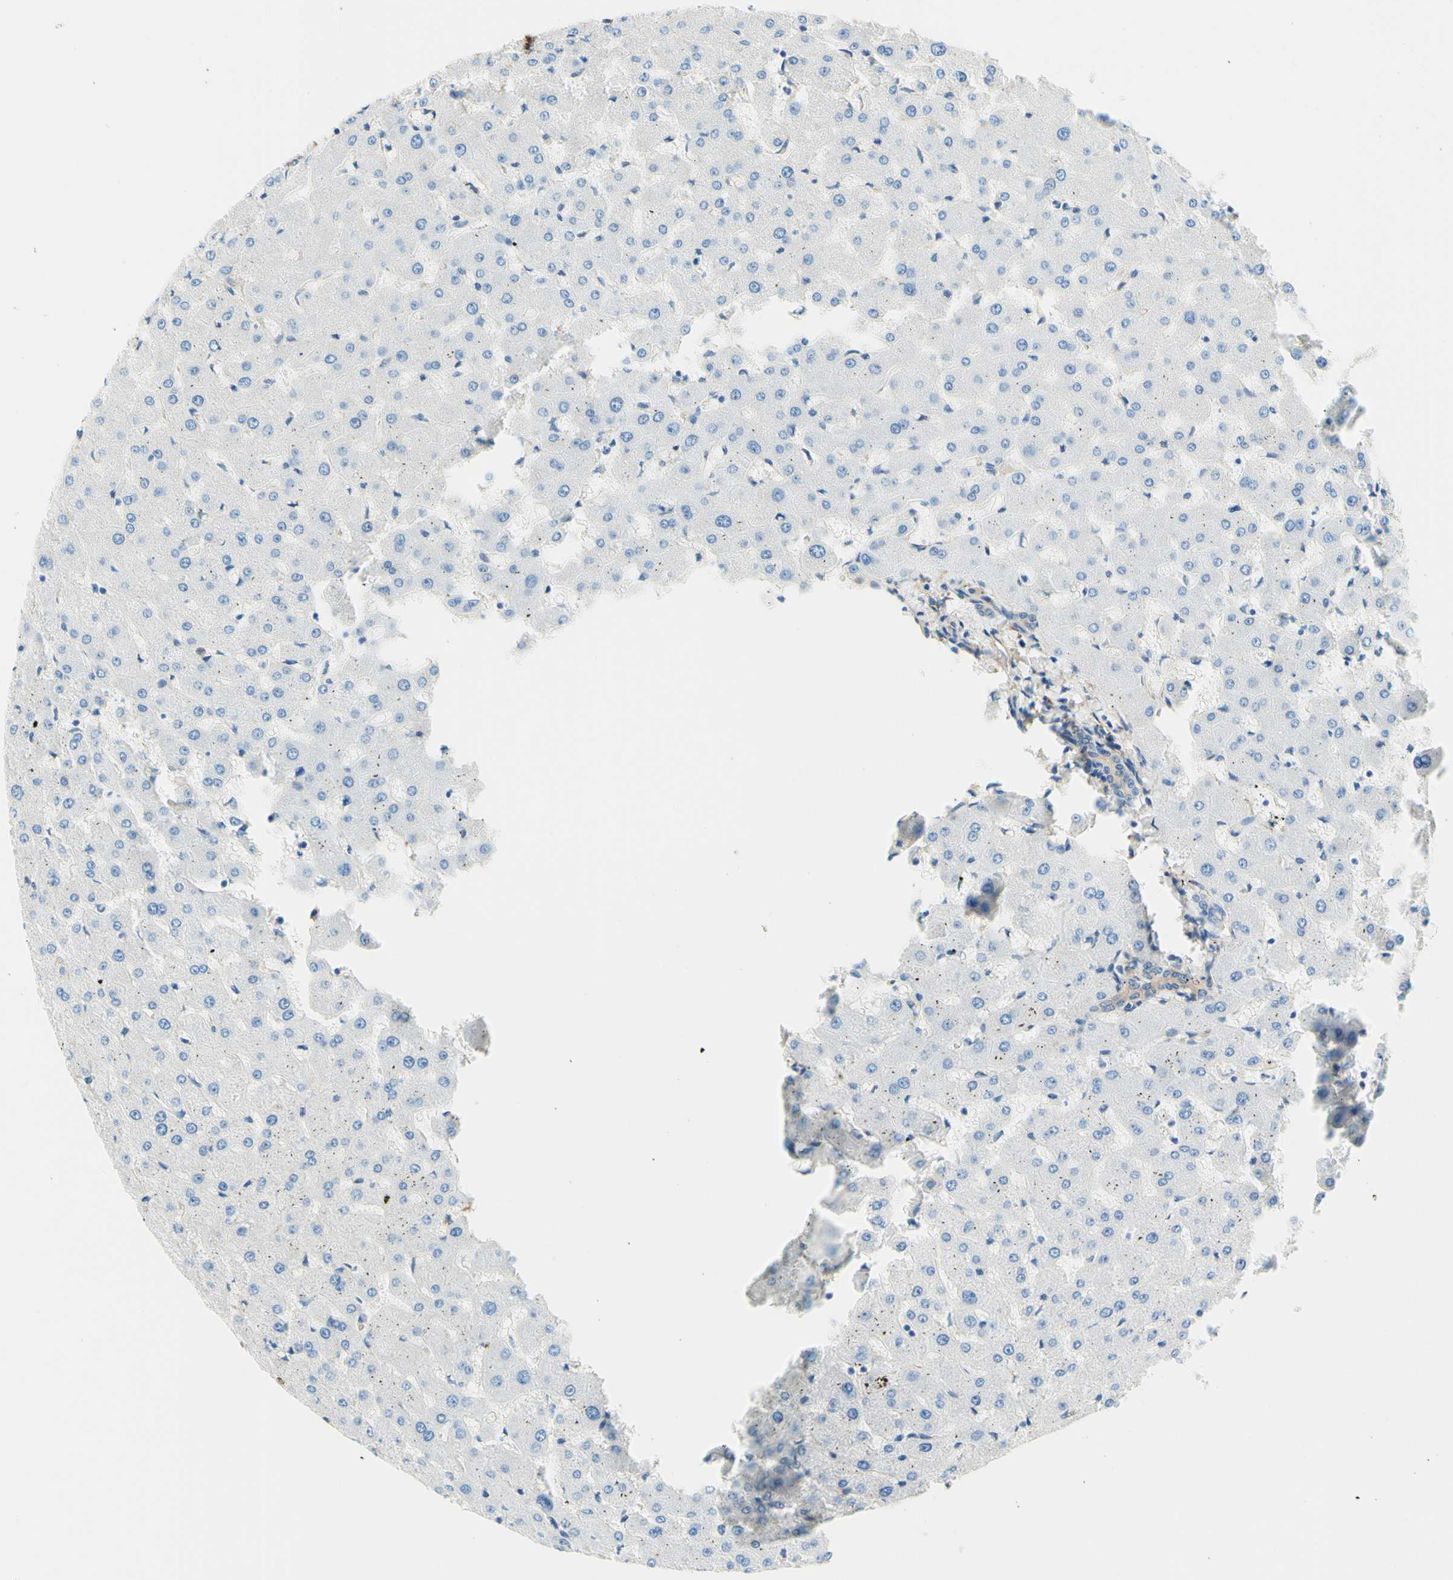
{"staining": {"intensity": "weak", "quantity": ">75%", "location": "cytoplasmic/membranous"}, "tissue": "liver", "cell_type": "Cholangiocytes", "image_type": "normal", "snomed": [{"axis": "morphology", "description": "Normal tissue, NOS"}, {"axis": "topography", "description": "Liver"}], "caption": "Cholangiocytes exhibit low levels of weak cytoplasmic/membranous staining in approximately >75% of cells in unremarkable liver. The staining was performed using DAB (3,3'-diaminobenzidine) to visualize the protein expression in brown, while the nuclei were stained in blue with hematoxylin (Magnification: 20x).", "gene": "DPYSL3", "patient": {"sex": "female", "age": 63}}